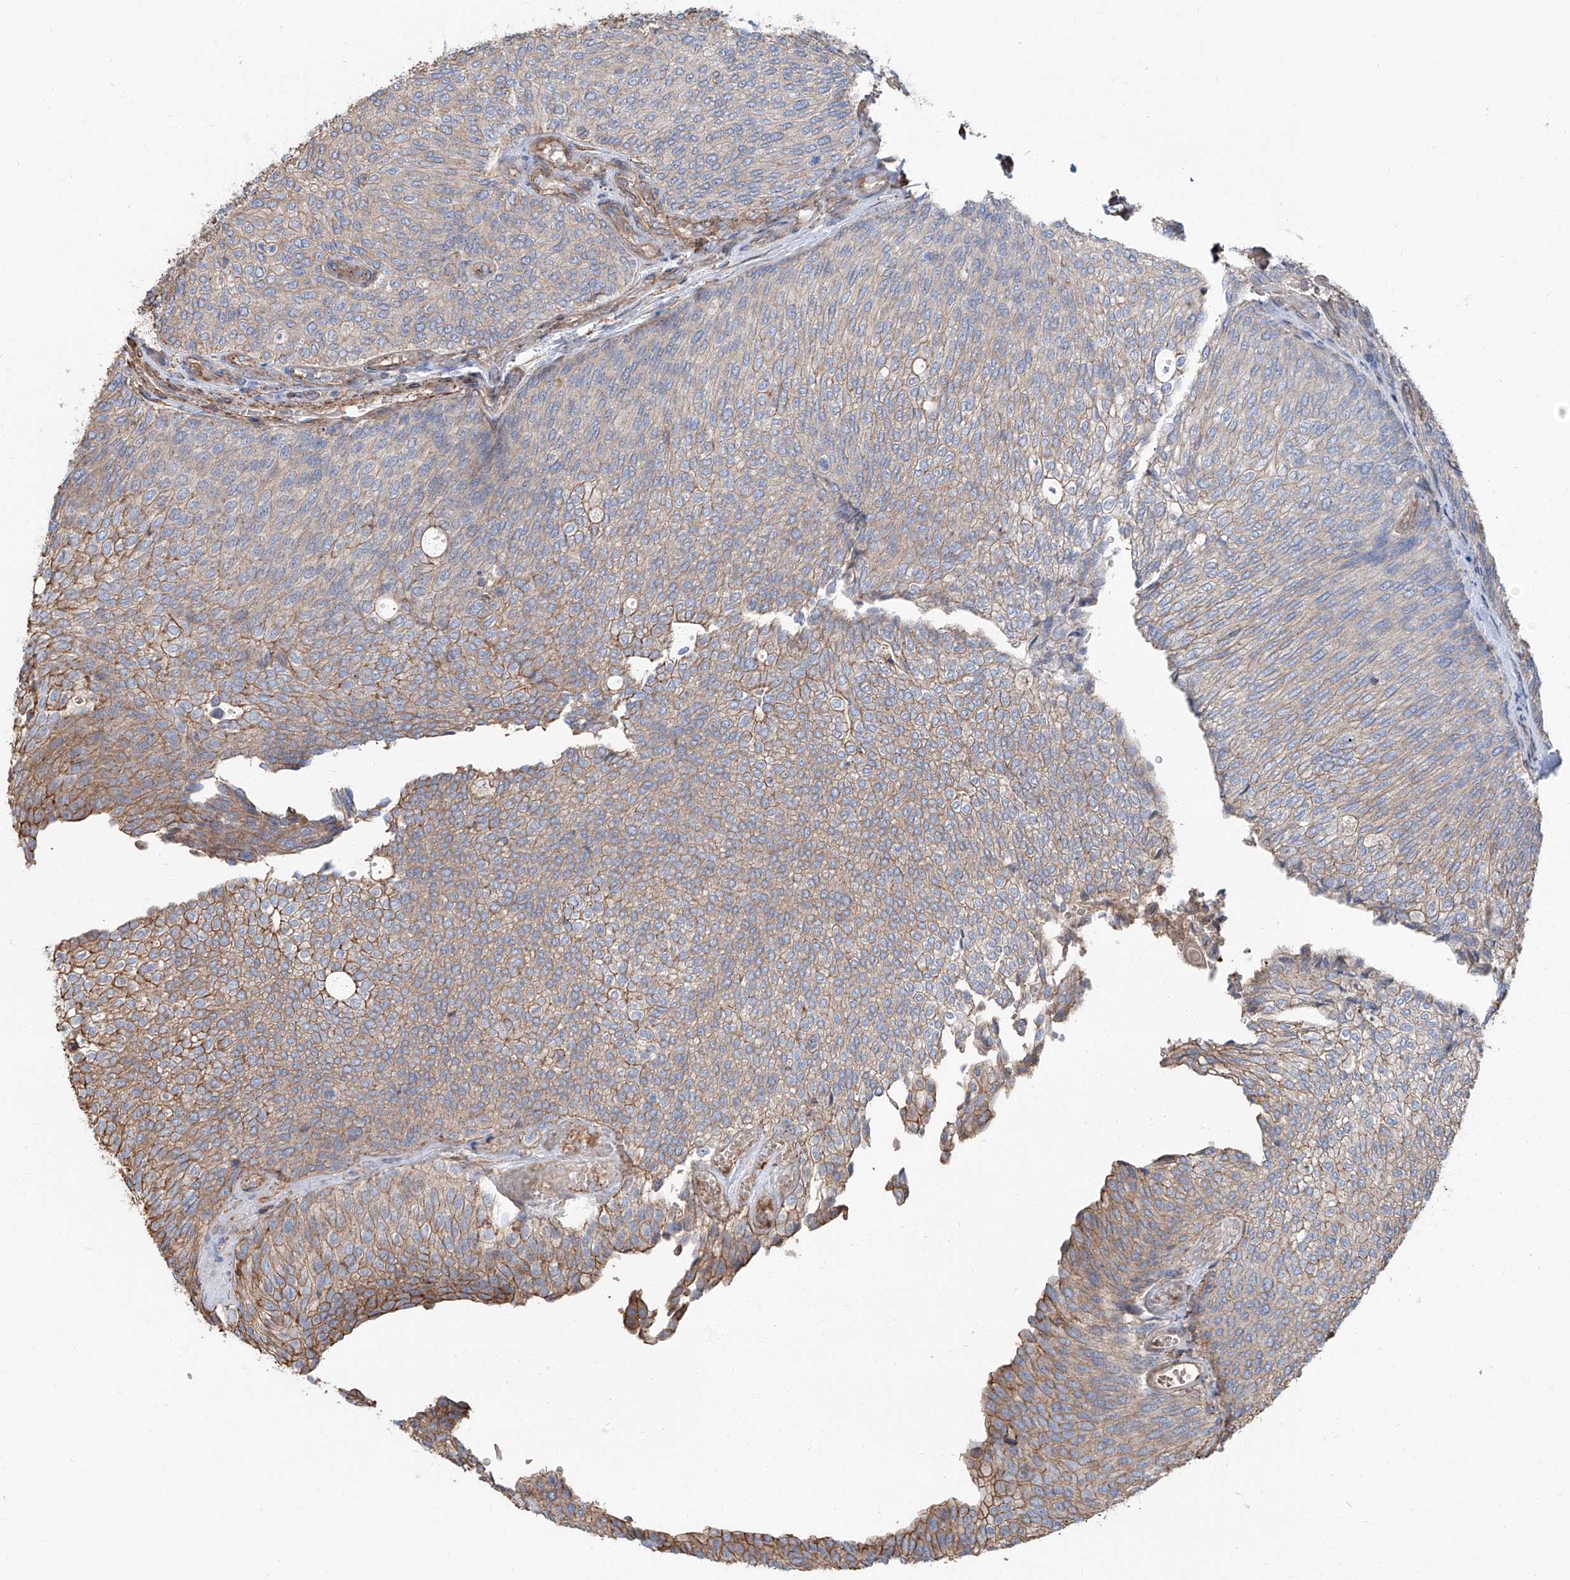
{"staining": {"intensity": "moderate", "quantity": "25%-75%", "location": "cytoplasmic/membranous"}, "tissue": "urothelial cancer", "cell_type": "Tumor cells", "image_type": "cancer", "snomed": [{"axis": "morphology", "description": "Urothelial carcinoma, Low grade"}, {"axis": "topography", "description": "Urinary bladder"}], "caption": "A medium amount of moderate cytoplasmic/membranous staining is present in about 25%-75% of tumor cells in low-grade urothelial carcinoma tissue.", "gene": "PIEZO2", "patient": {"sex": "female", "age": 79}}